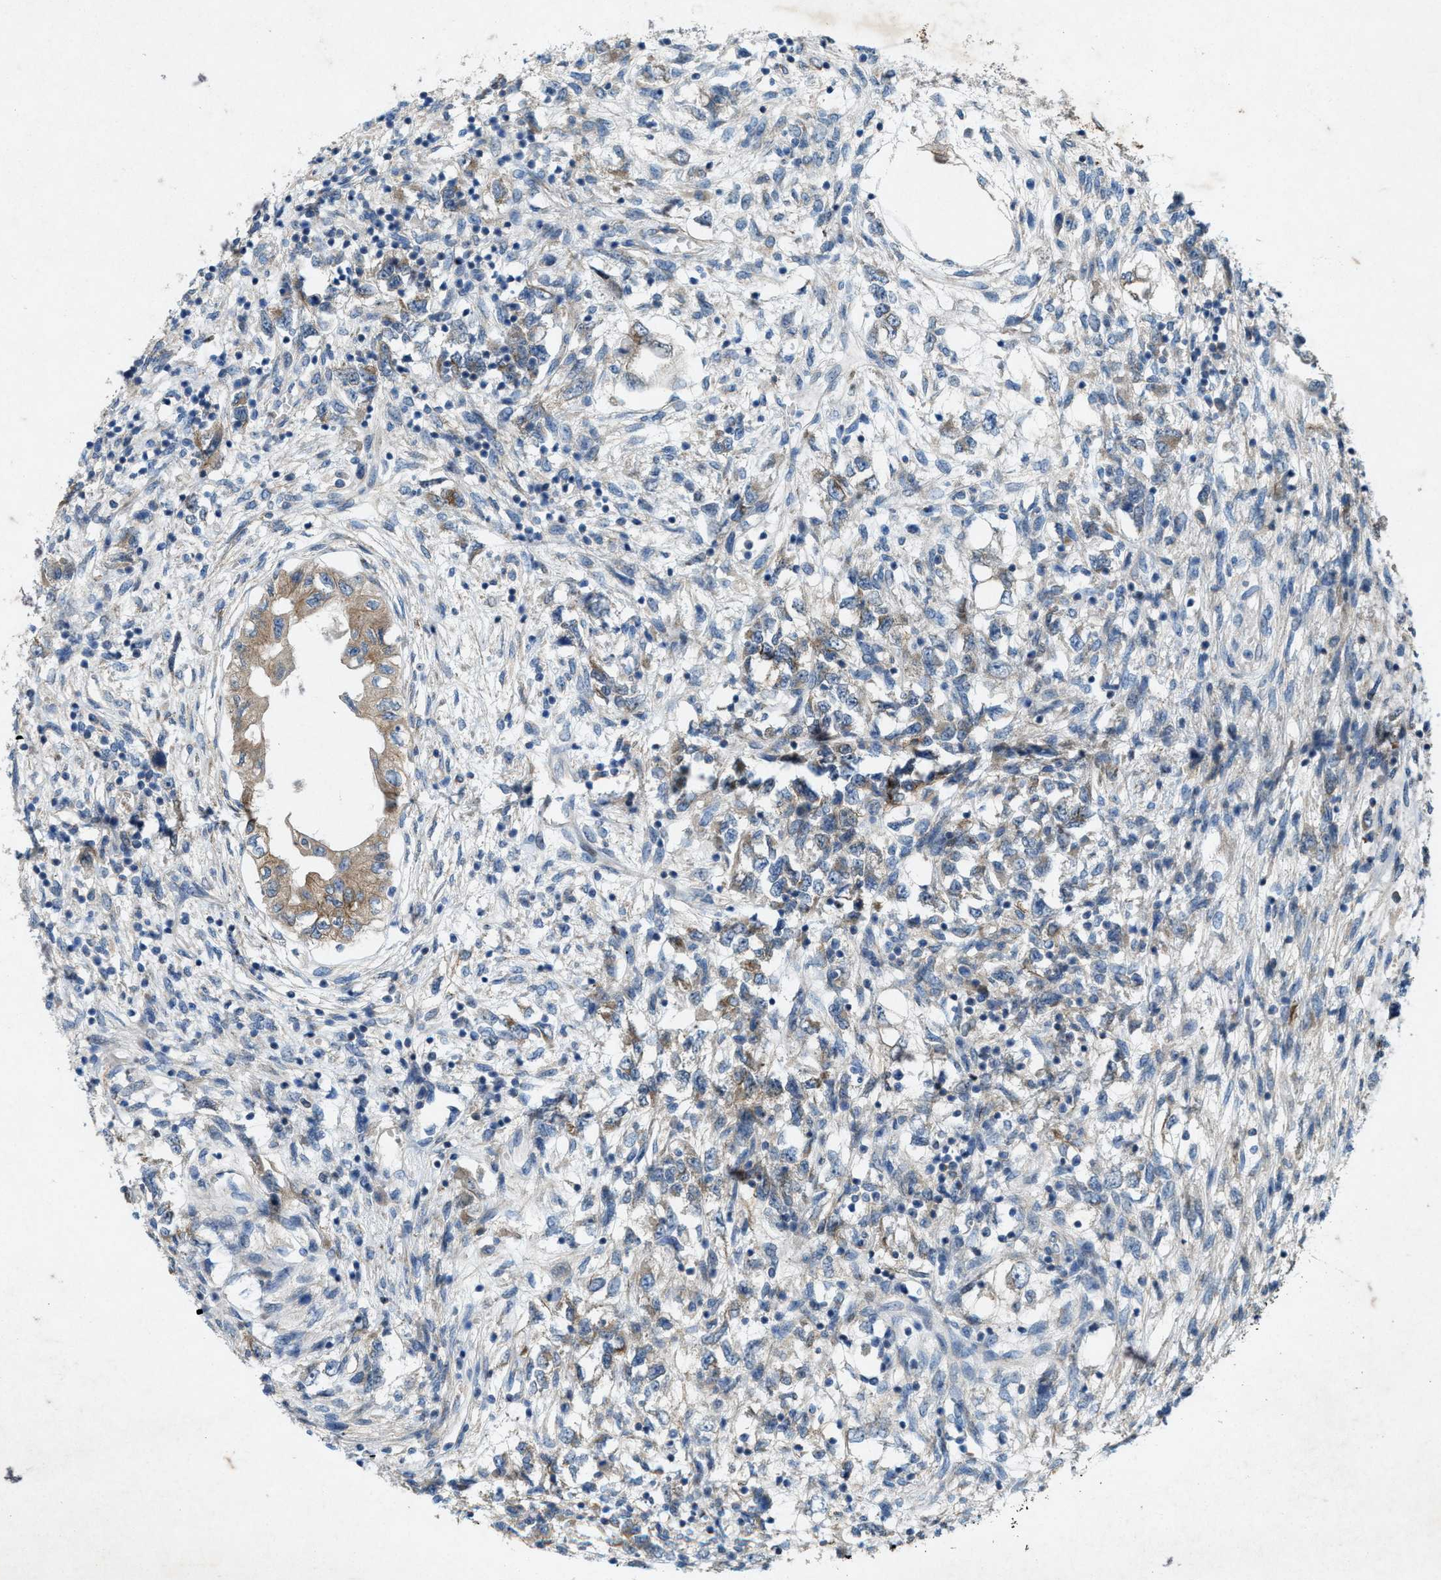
{"staining": {"intensity": "moderate", "quantity": "<25%", "location": "cytoplasmic/membranous"}, "tissue": "testis cancer", "cell_type": "Tumor cells", "image_type": "cancer", "snomed": [{"axis": "morphology", "description": "Seminoma, NOS"}, {"axis": "topography", "description": "Testis"}], "caption": "Testis cancer stained for a protein displays moderate cytoplasmic/membranous positivity in tumor cells.", "gene": "URGCP", "patient": {"sex": "male", "age": 28}}